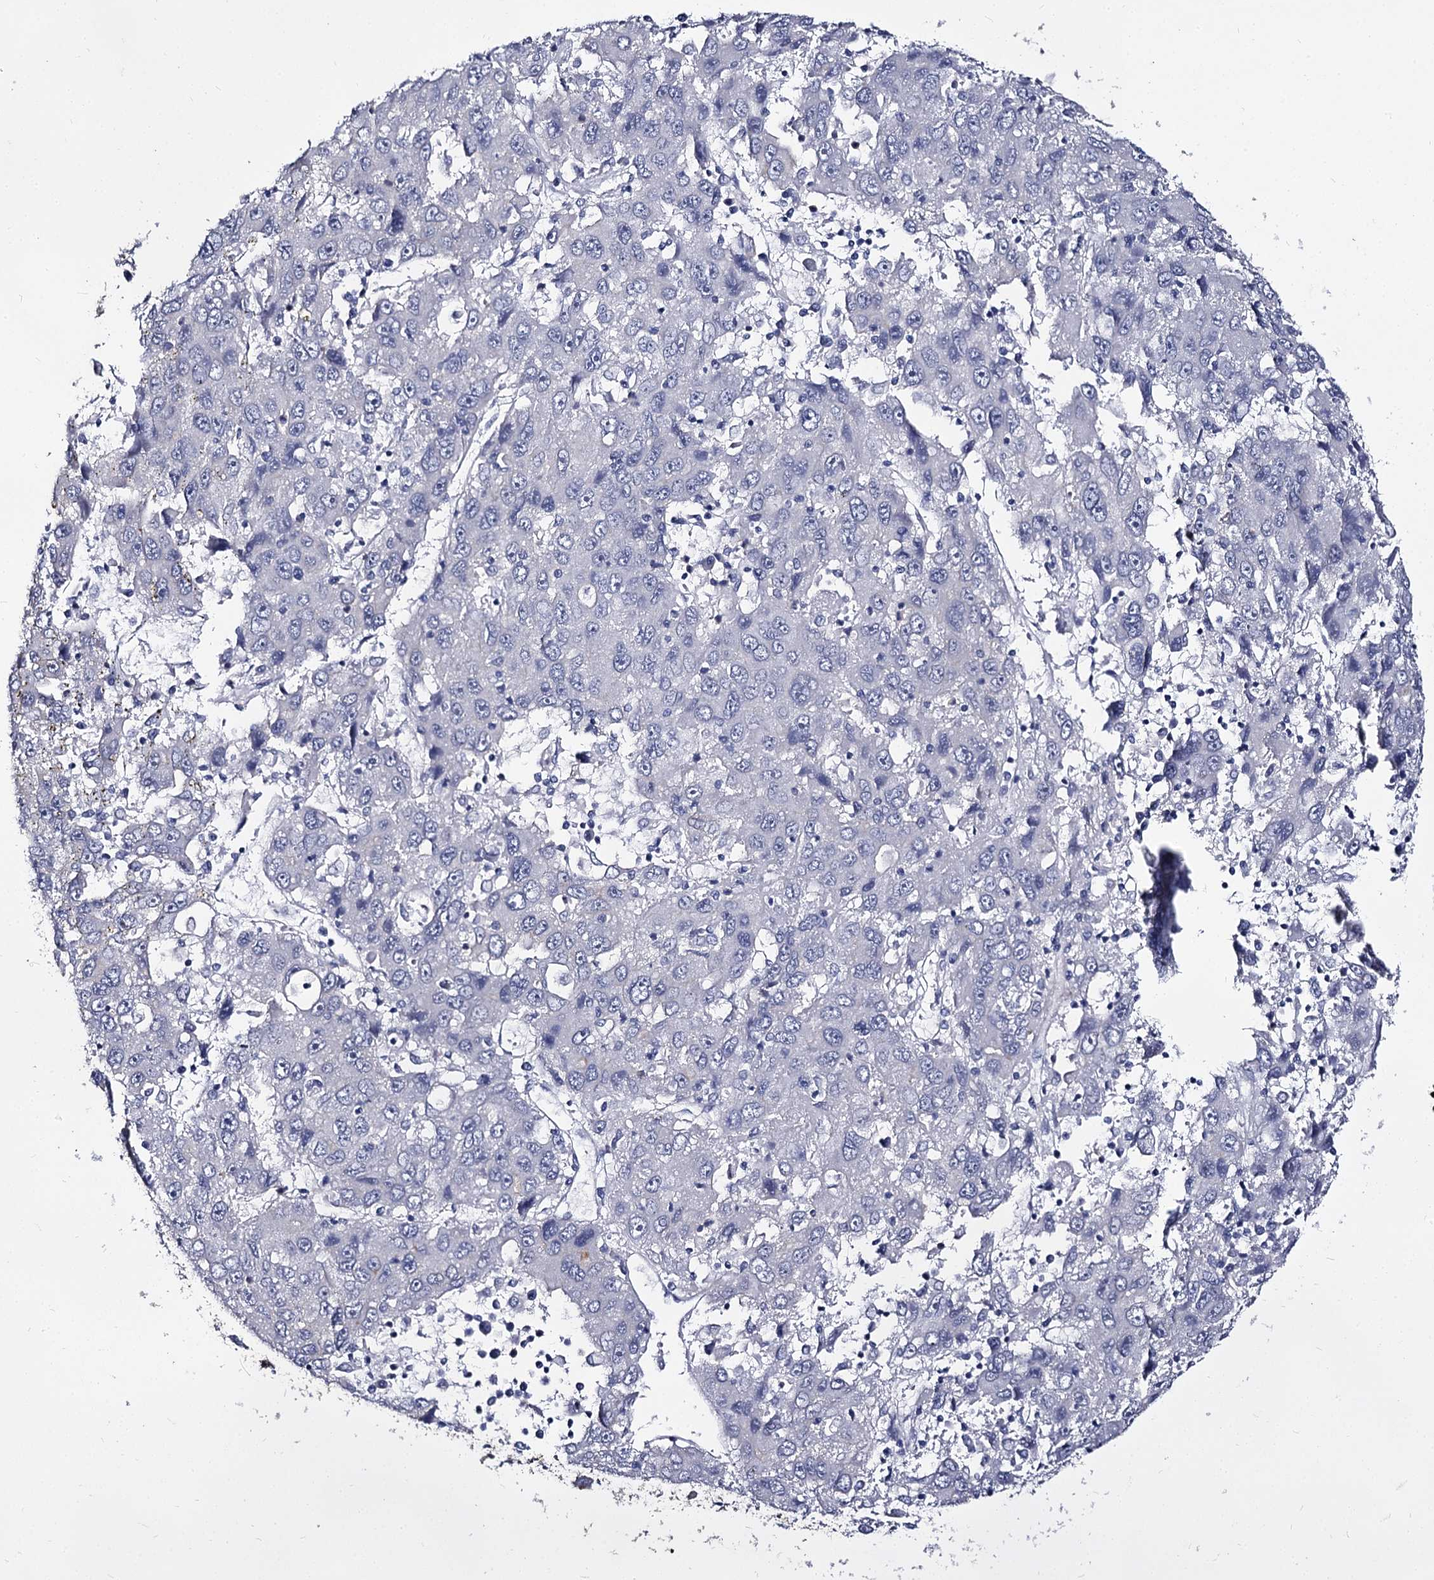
{"staining": {"intensity": "negative", "quantity": "none", "location": "none"}, "tissue": "liver cancer", "cell_type": "Tumor cells", "image_type": "cancer", "snomed": [{"axis": "morphology", "description": "Carcinoma, Hepatocellular, NOS"}, {"axis": "topography", "description": "Liver"}], "caption": "Immunohistochemical staining of human liver cancer reveals no significant expression in tumor cells.", "gene": "CBFB", "patient": {"sex": "male", "age": 49}}